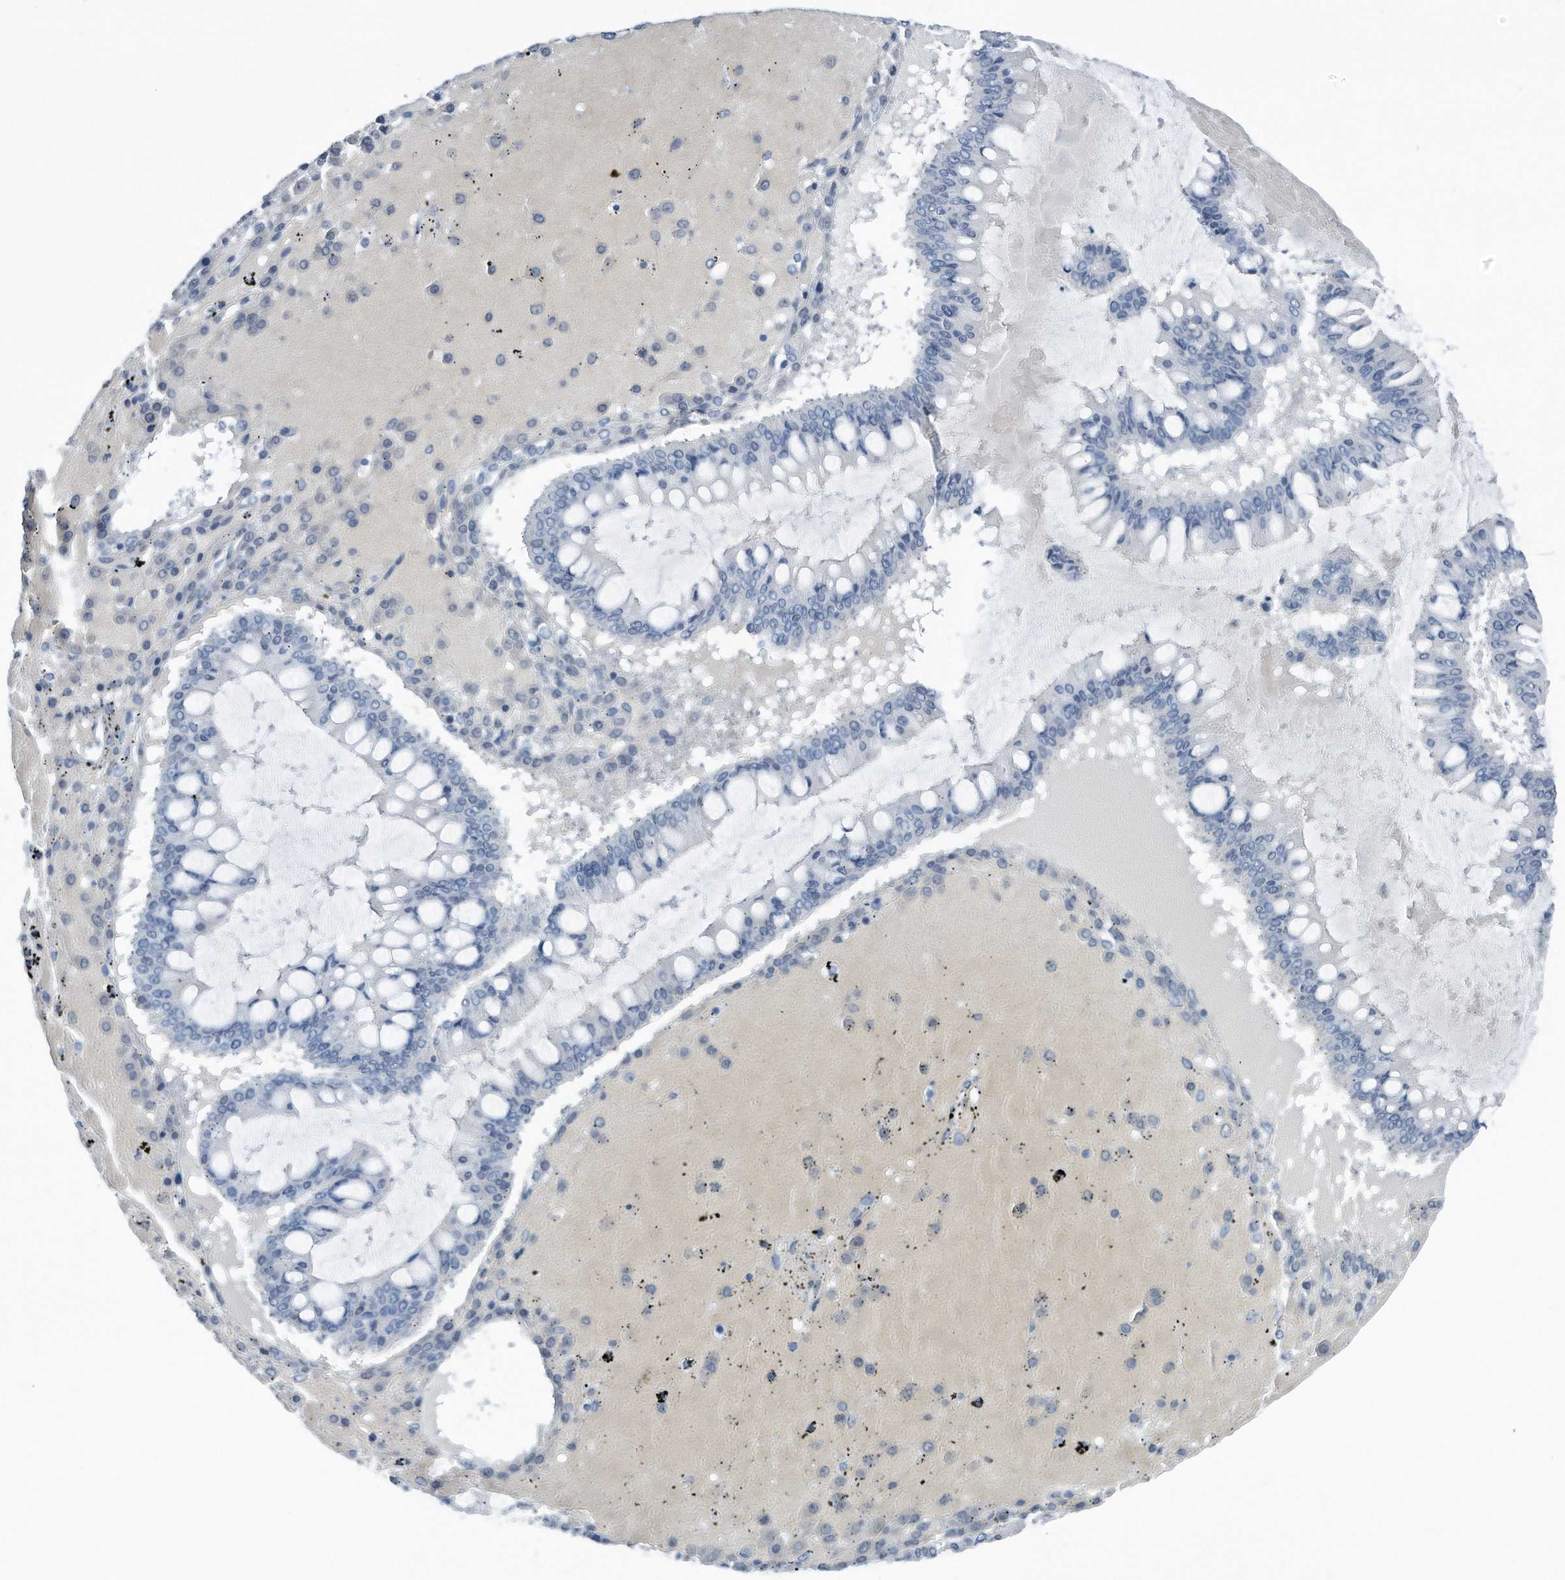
{"staining": {"intensity": "negative", "quantity": "none", "location": "none"}, "tissue": "ovarian cancer", "cell_type": "Tumor cells", "image_type": "cancer", "snomed": [{"axis": "morphology", "description": "Cystadenocarcinoma, mucinous, NOS"}, {"axis": "topography", "description": "Ovary"}], "caption": "Ovarian cancer (mucinous cystadenocarcinoma) stained for a protein using IHC shows no positivity tumor cells.", "gene": "YRDC", "patient": {"sex": "female", "age": 73}}